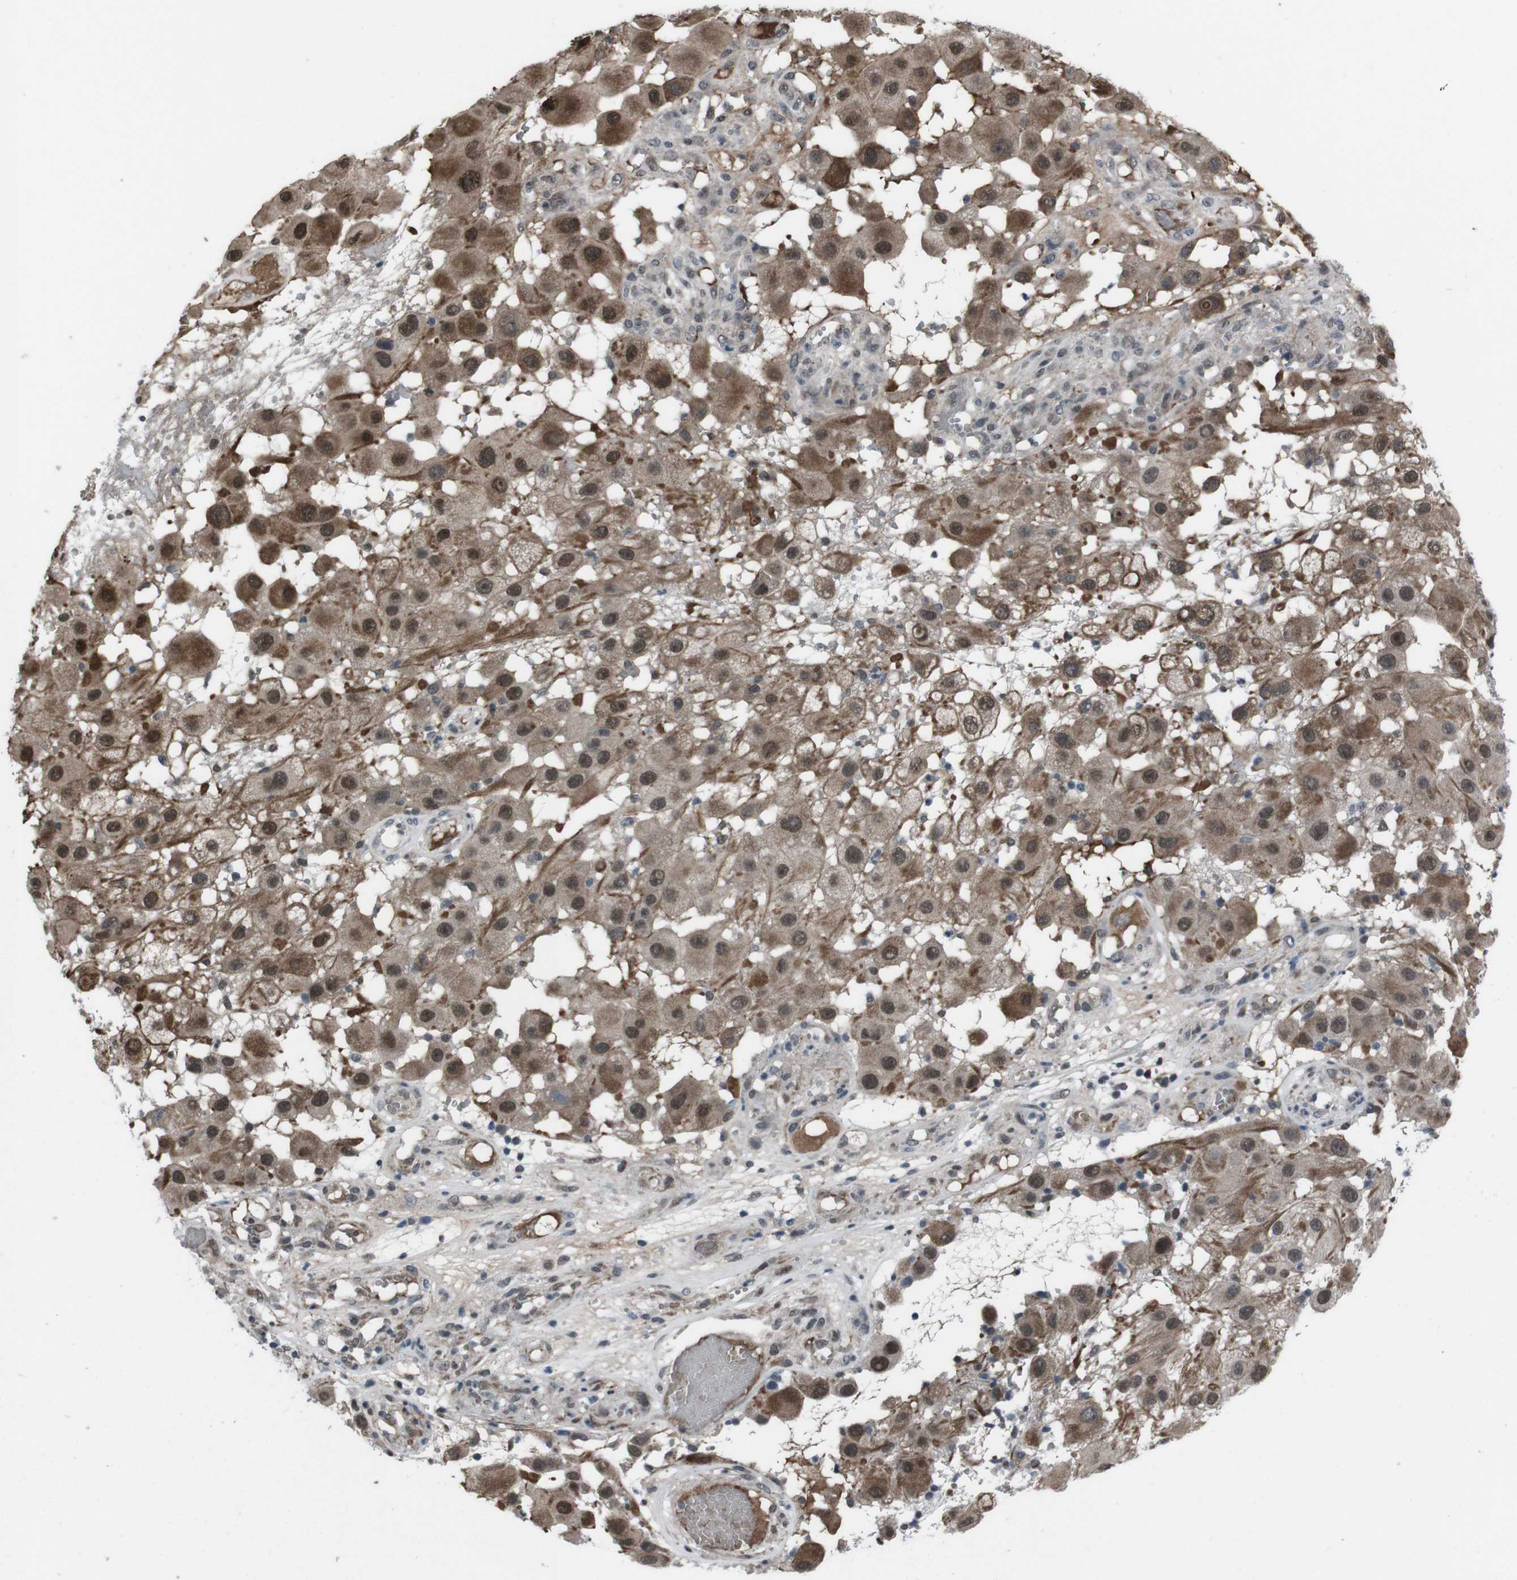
{"staining": {"intensity": "moderate", "quantity": ">75%", "location": "cytoplasmic/membranous,nuclear"}, "tissue": "melanoma", "cell_type": "Tumor cells", "image_type": "cancer", "snomed": [{"axis": "morphology", "description": "Malignant melanoma, NOS"}, {"axis": "topography", "description": "Skin"}], "caption": "A medium amount of moderate cytoplasmic/membranous and nuclear staining is seen in about >75% of tumor cells in malignant melanoma tissue.", "gene": "SS18L1", "patient": {"sex": "female", "age": 81}}